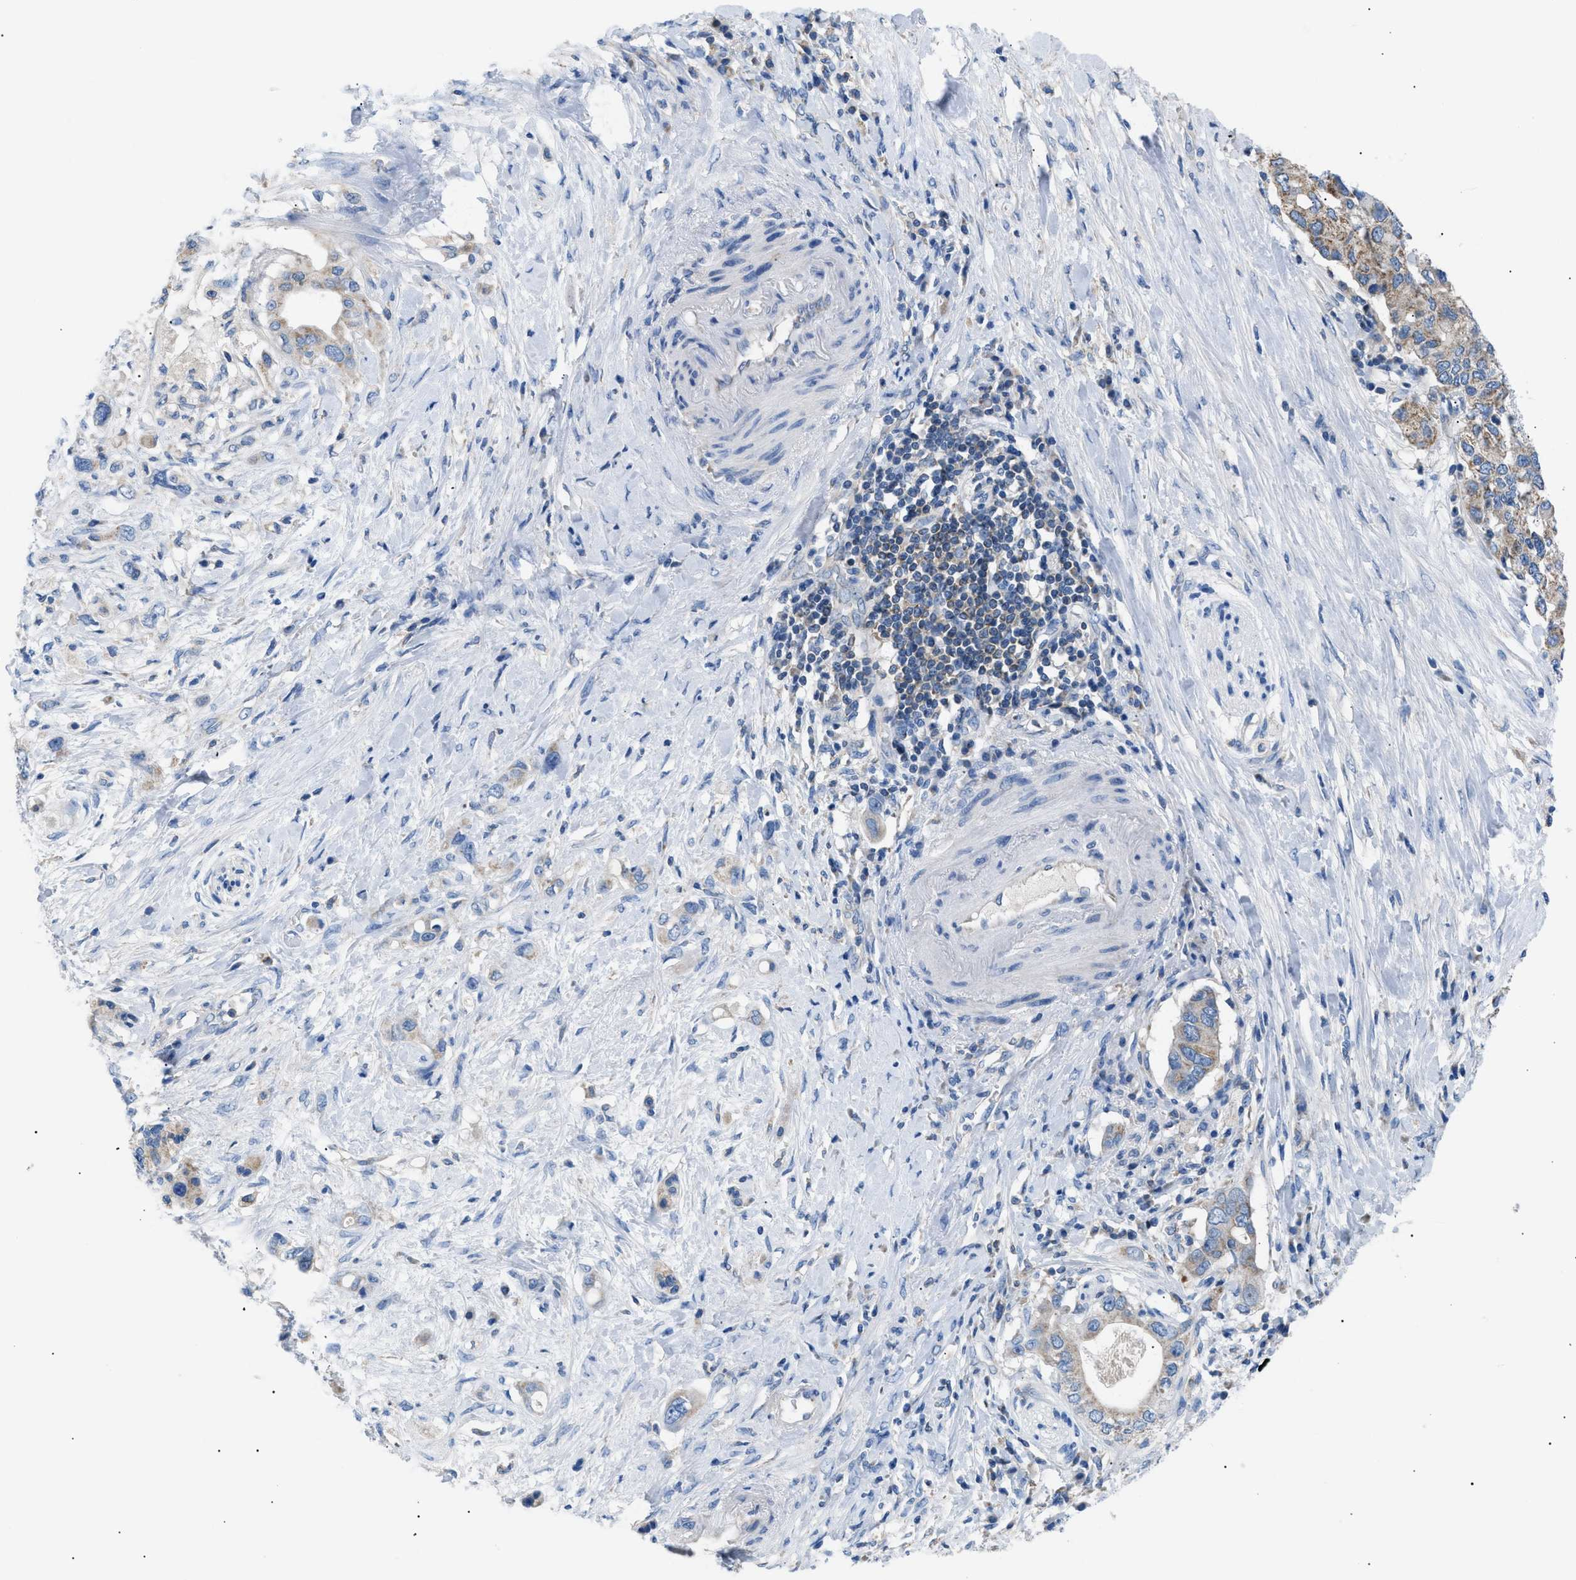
{"staining": {"intensity": "weak", "quantity": "25%-75%", "location": "cytoplasmic/membranous"}, "tissue": "pancreatic cancer", "cell_type": "Tumor cells", "image_type": "cancer", "snomed": [{"axis": "morphology", "description": "Adenocarcinoma, NOS"}, {"axis": "topography", "description": "Pancreas"}], "caption": "Tumor cells show low levels of weak cytoplasmic/membranous expression in about 25%-75% of cells in human adenocarcinoma (pancreatic). (Brightfield microscopy of DAB IHC at high magnification).", "gene": "ILDR1", "patient": {"sex": "female", "age": 56}}